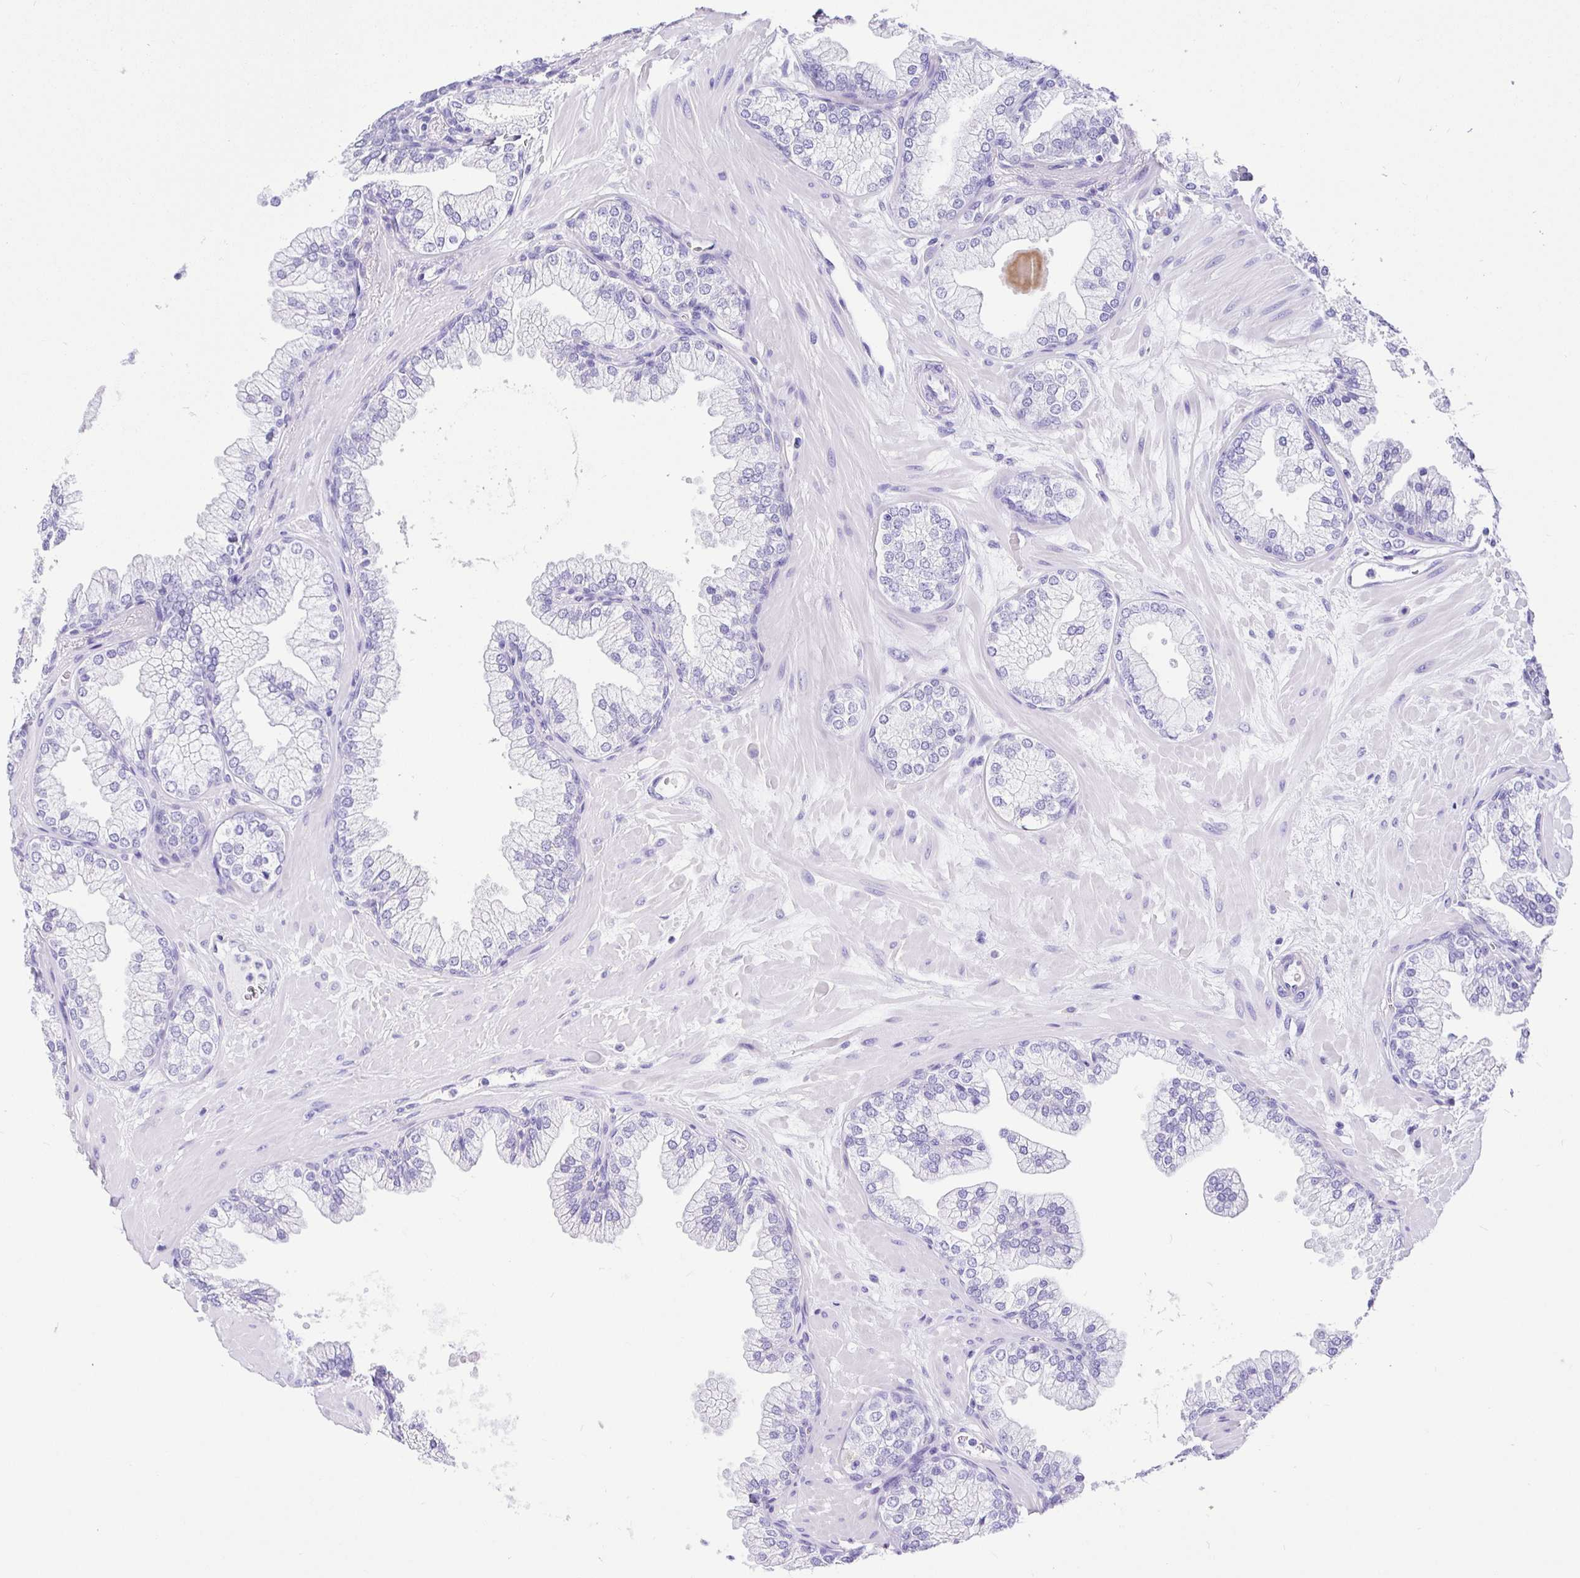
{"staining": {"intensity": "negative", "quantity": "none", "location": "none"}, "tissue": "prostate", "cell_type": "Glandular cells", "image_type": "normal", "snomed": [{"axis": "morphology", "description": "Normal tissue, NOS"}, {"axis": "topography", "description": "Prostate"}, {"axis": "topography", "description": "Peripheral nerve tissue"}], "caption": "Protein analysis of normal prostate demonstrates no significant positivity in glandular cells. The staining was performed using DAB (3,3'-diaminobenzidine) to visualize the protein expression in brown, while the nuclei were stained in blue with hematoxylin (Magnification: 20x).", "gene": "PRAMEF18", "patient": {"sex": "male", "age": 61}}